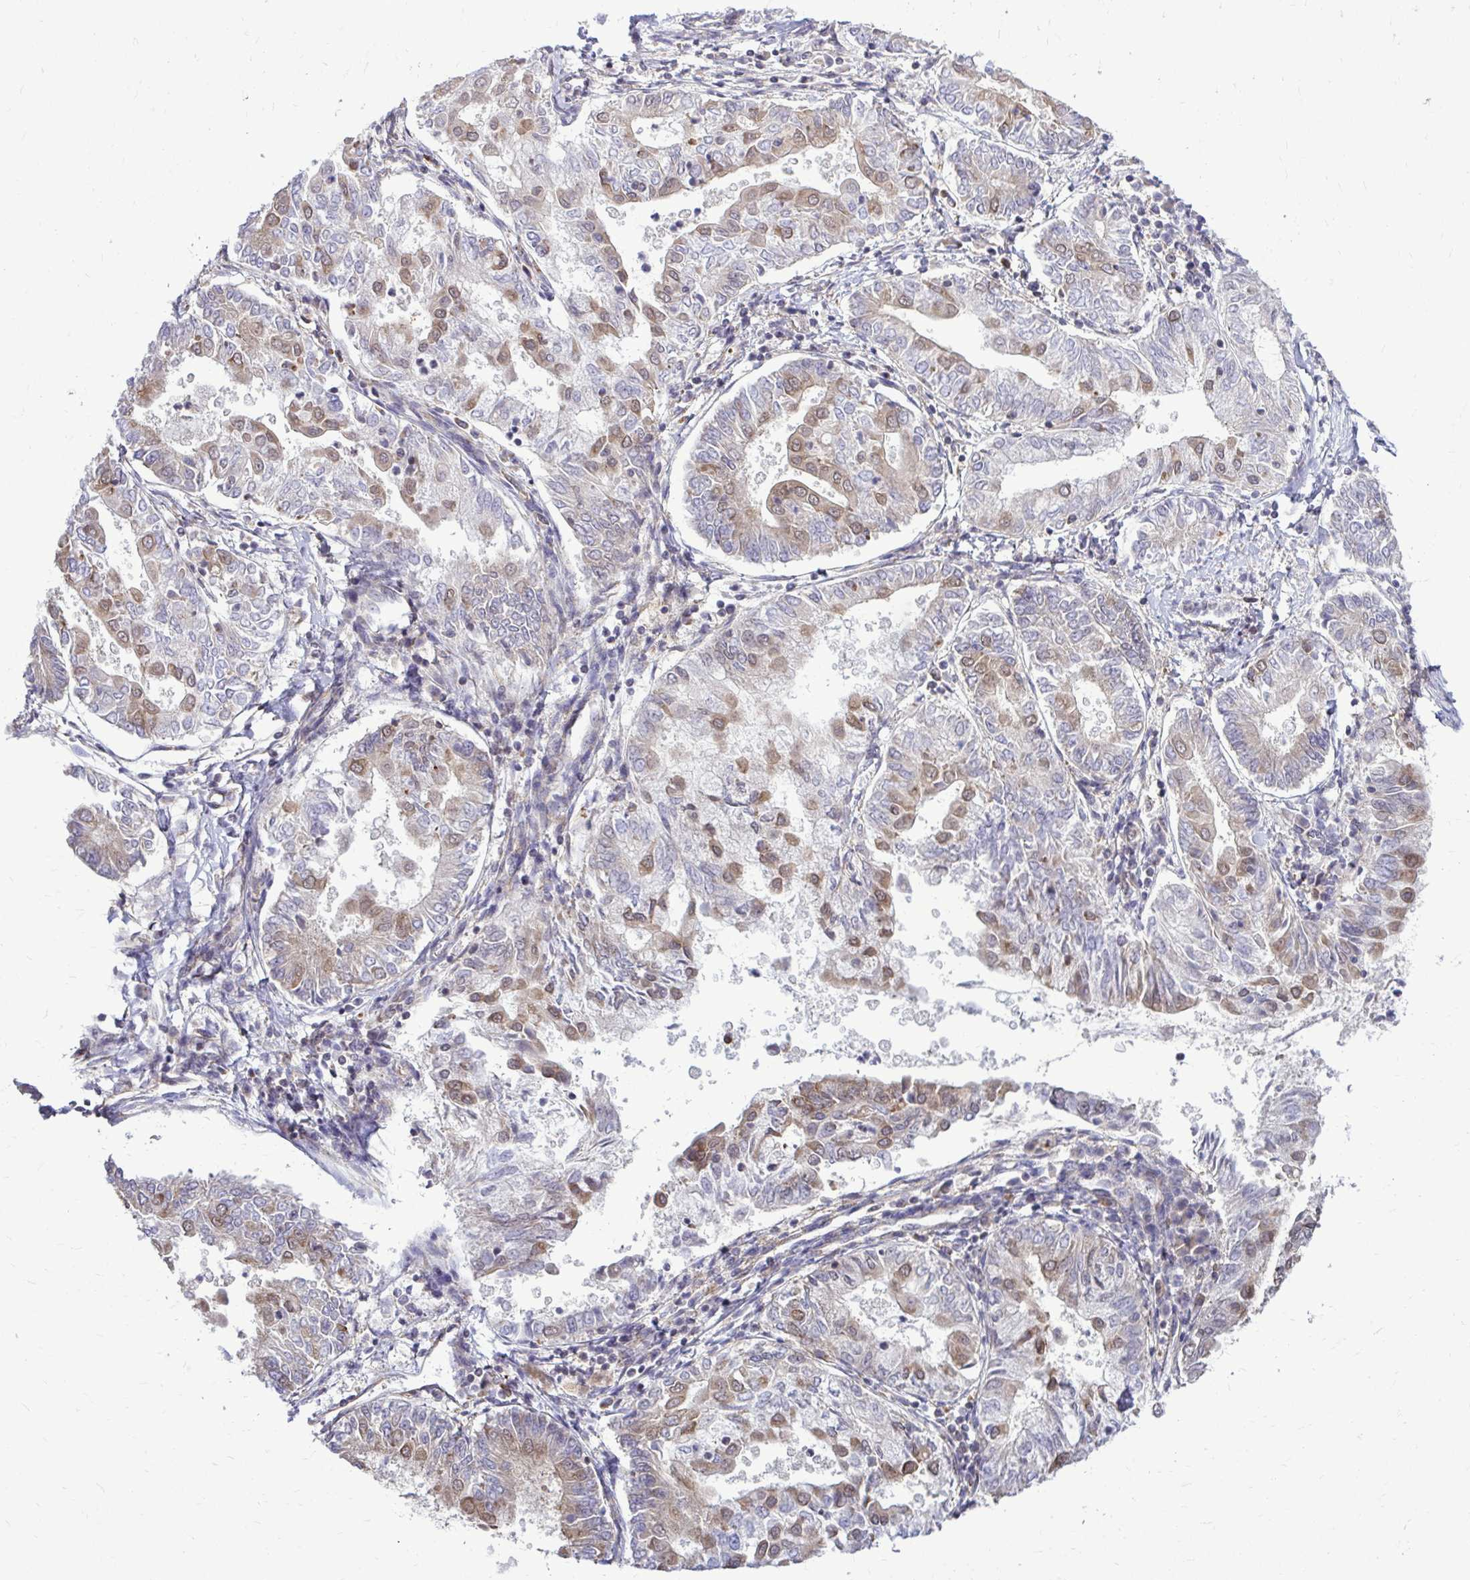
{"staining": {"intensity": "weak", "quantity": "25%-75%", "location": "cytoplasmic/membranous"}, "tissue": "endometrial cancer", "cell_type": "Tumor cells", "image_type": "cancer", "snomed": [{"axis": "morphology", "description": "Adenocarcinoma, NOS"}, {"axis": "topography", "description": "Endometrium"}], "caption": "Immunohistochemical staining of human endometrial adenocarcinoma exhibits low levels of weak cytoplasmic/membranous staining in about 25%-75% of tumor cells.", "gene": "FMR1", "patient": {"sex": "female", "age": 68}}